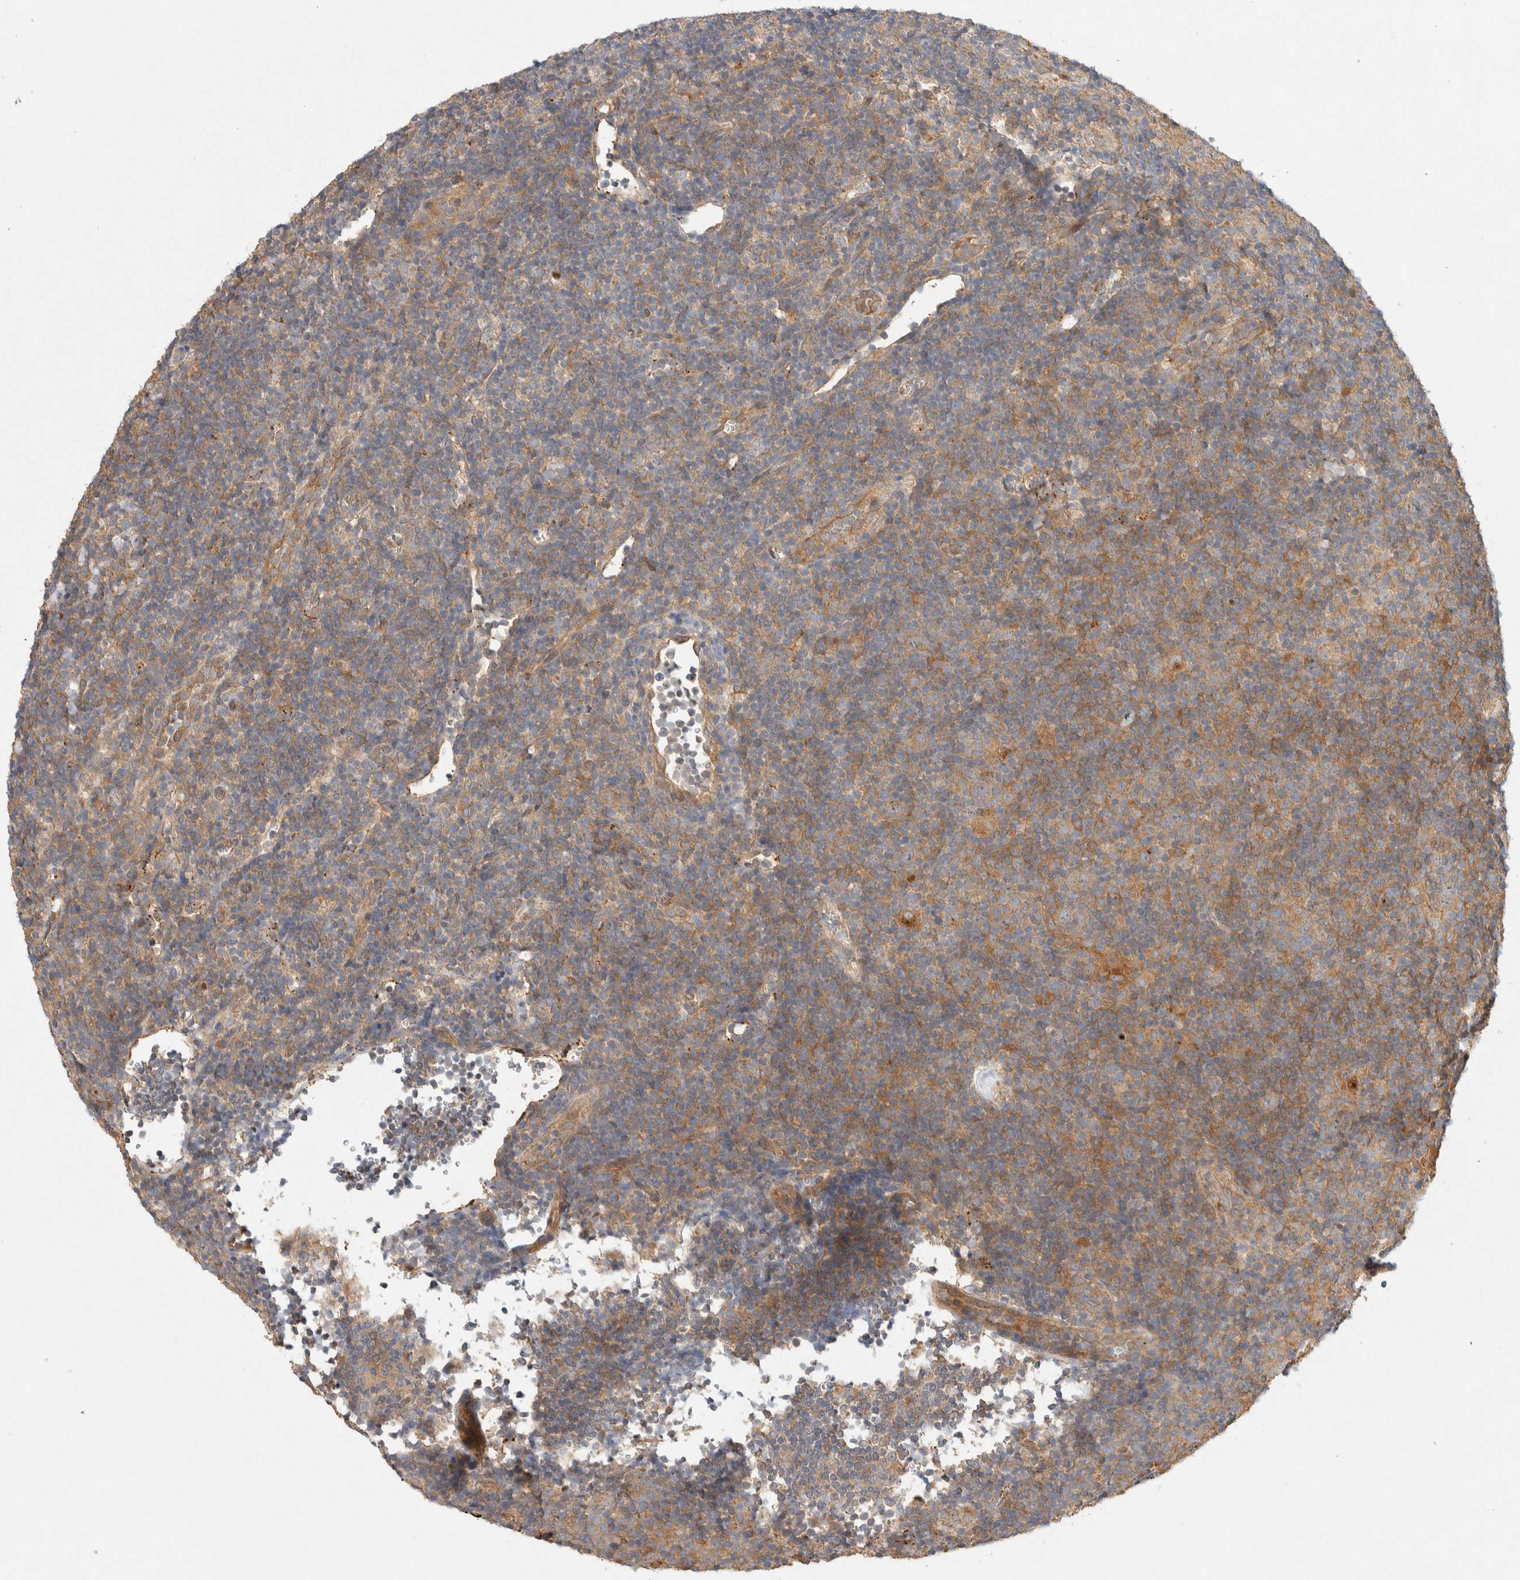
{"staining": {"intensity": "weak", "quantity": "25%-75%", "location": "cytoplasmic/membranous"}, "tissue": "lymphoma", "cell_type": "Tumor cells", "image_type": "cancer", "snomed": [{"axis": "morphology", "description": "Hodgkin's disease, NOS"}, {"axis": "topography", "description": "Lymph node"}], "caption": "Protein expression analysis of human lymphoma reveals weak cytoplasmic/membranous staining in about 25%-75% of tumor cells.", "gene": "PXK", "patient": {"sex": "female", "age": 57}}